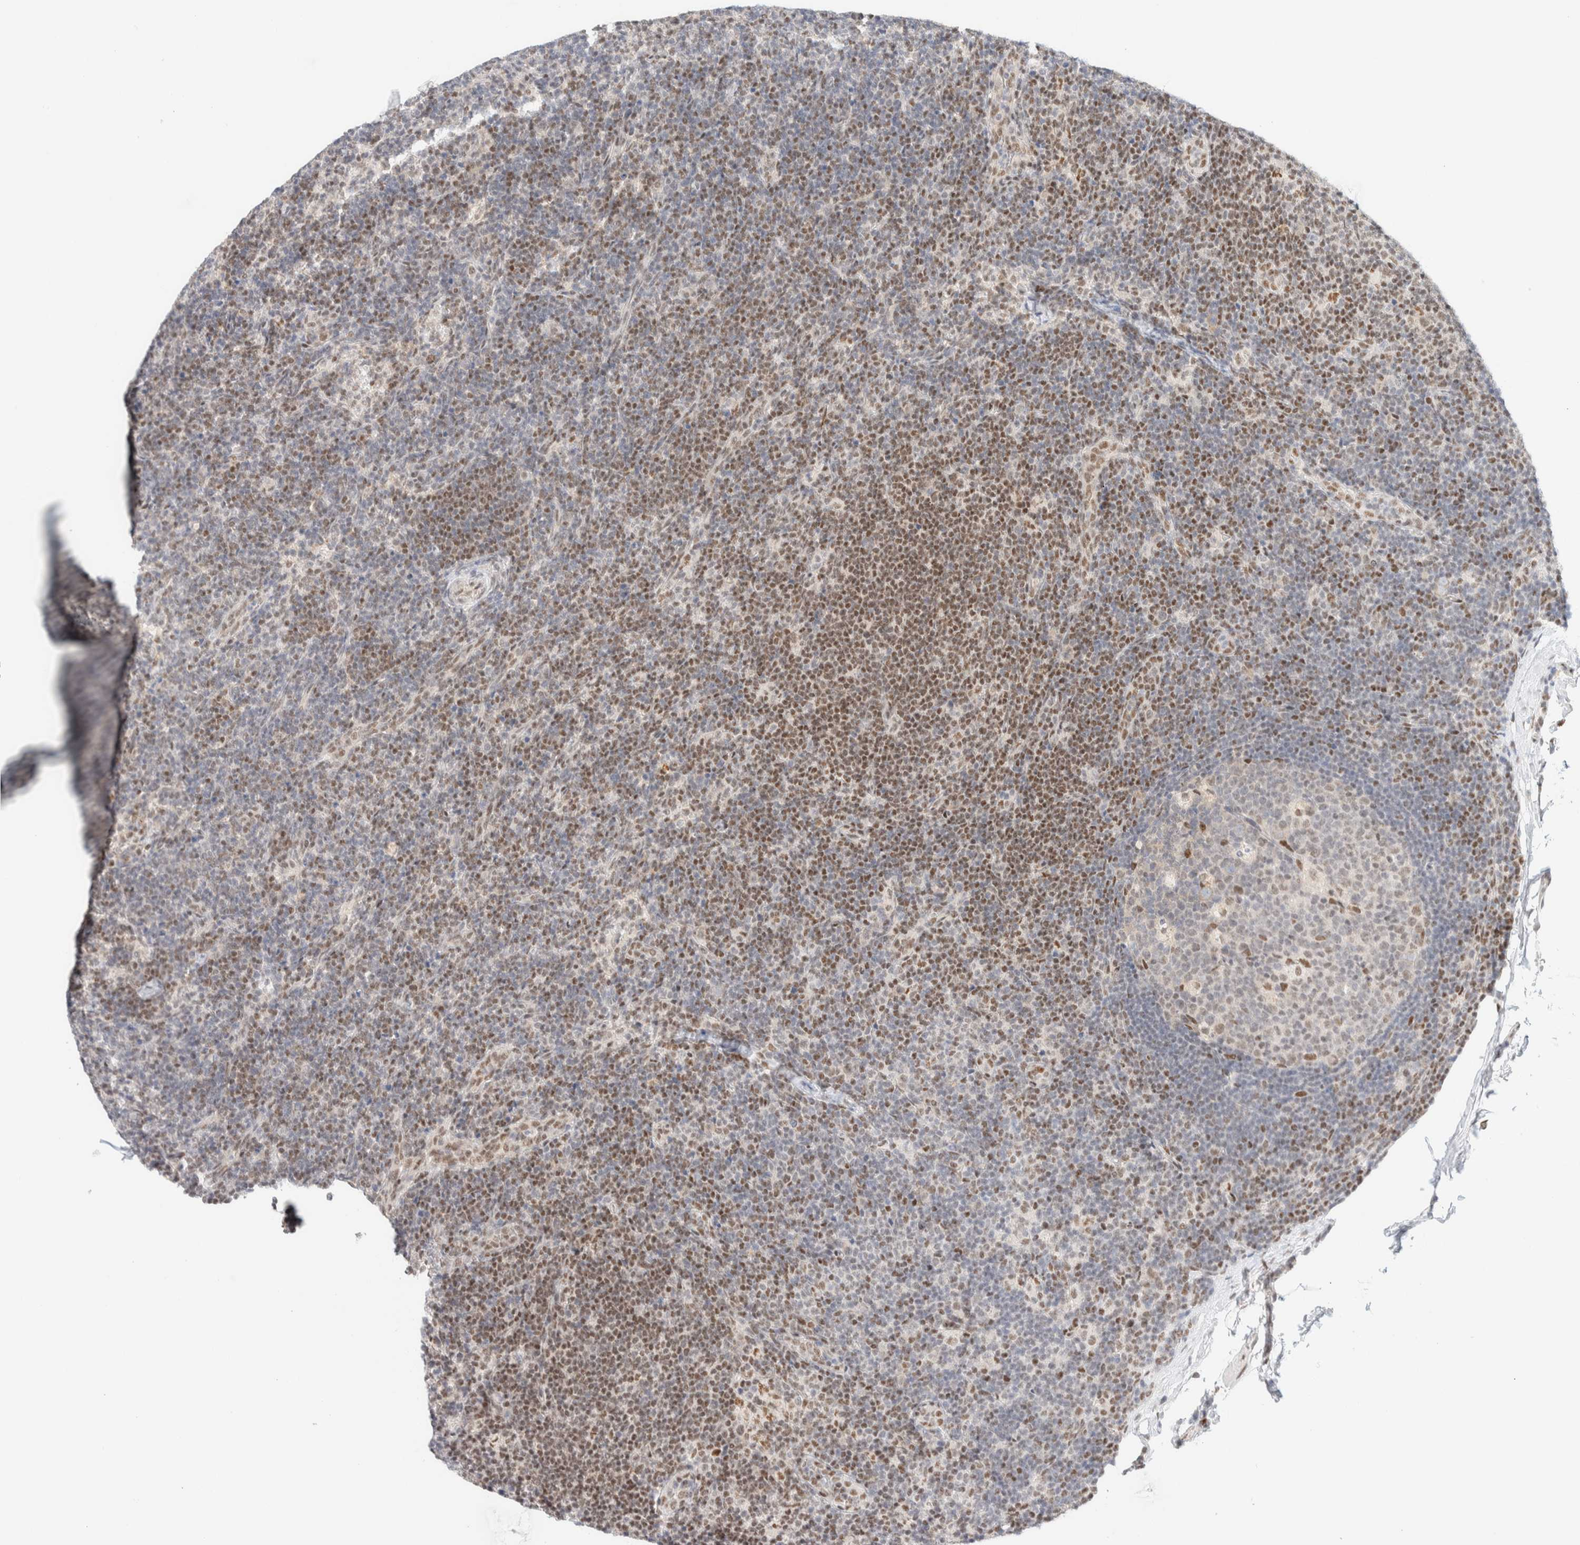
{"staining": {"intensity": "moderate", "quantity": "<25%", "location": "nuclear"}, "tissue": "lymph node", "cell_type": "Germinal center cells", "image_type": "normal", "snomed": [{"axis": "morphology", "description": "Normal tissue, NOS"}, {"axis": "topography", "description": "Lymph node"}], "caption": "Brown immunohistochemical staining in benign lymph node reveals moderate nuclear staining in about <25% of germinal center cells. Nuclei are stained in blue.", "gene": "PYGO2", "patient": {"sex": "female", "age": 22}}